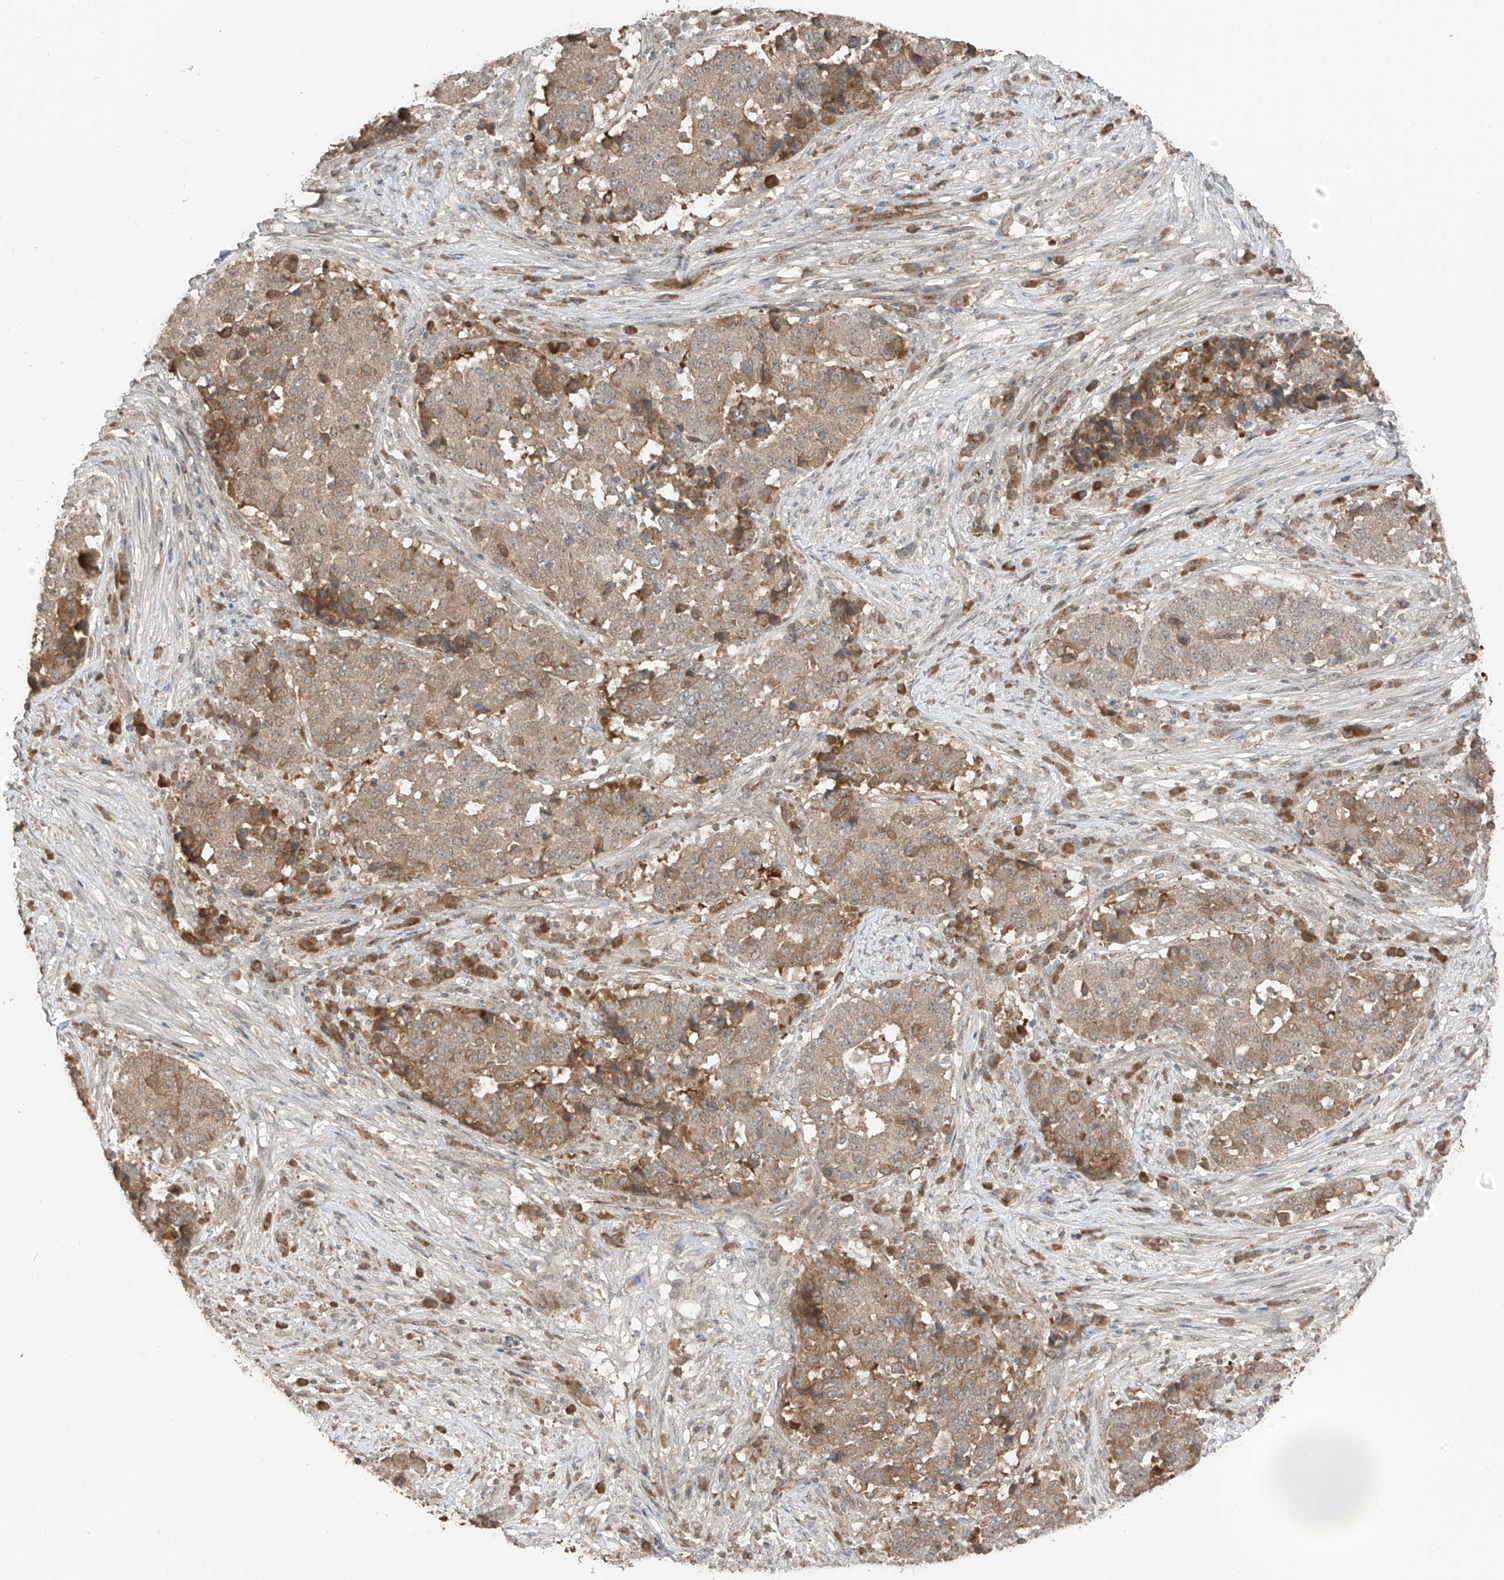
{"staining": {"intensity": "weak", "quantity": "25%-75%", "location": "cytoplasmic/membranous"}, "tissue": "stomach cancer", "cell_type": "Tumor cells", "image_type": "cancer", "snomed": [{"axis": "morphology", "description": "Adenocarcinoma, NOS"}, {"axis": "topography", "description": "Stomach"}], "caption": "Protein staining of stomach cancer tissue demonstrates weak cytoplasmic/membranous staining in approximately 25%-75% of tumor cells. Nuclei are stained in blue.", "gene": "COLGALT2", "patient": {"sex": "male", "age": 59}}